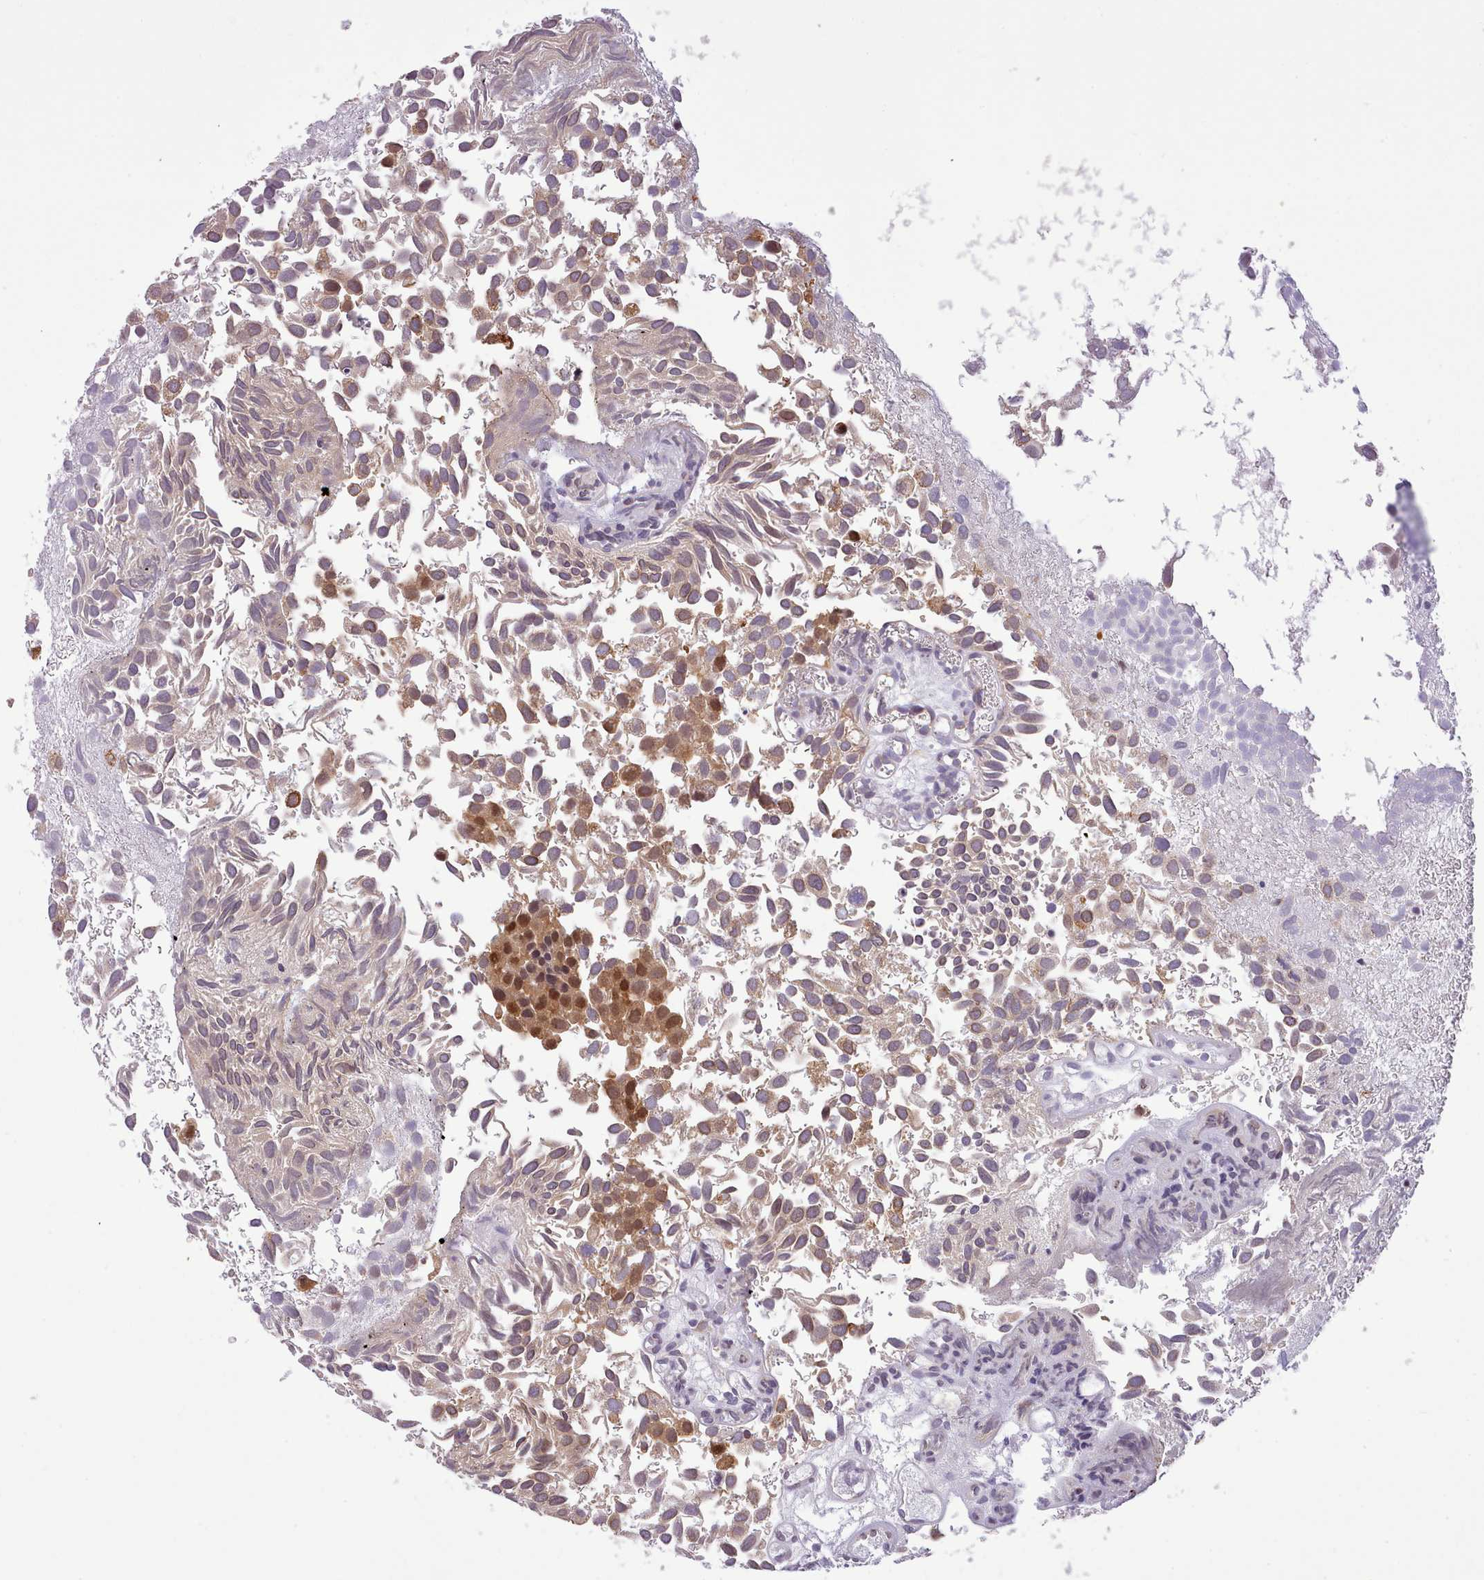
{"staining": {"intensity": "strong", "quantity": "25%-75%", "location": "cytoplasmic/membranous,nuclear"}, "tissue": "urothelial cancer", "cell_type": "Tumor cells", "image_type": "cancer", "snomed": [{"axis": "morphology", "description": "Urothelial carcinoma, Low grade"}, {"axis": "topography", "description": "Urinary bladder"}], "caption": "IHC staining of urothelial carcinoma (low-grade), which shows high levels of strong cytoplasmic/membranous and nuclear staining in about 25%-75% of tumor cells indicating strong cytoplasmic/membranous and nuclear protein expression. The staining was performed using DAB (brown) for protein detection and nuclei were counterstained in hematoxylin (blue).", "gene": "SEC61B", "patient": {"sex": "male", "age": 88}}